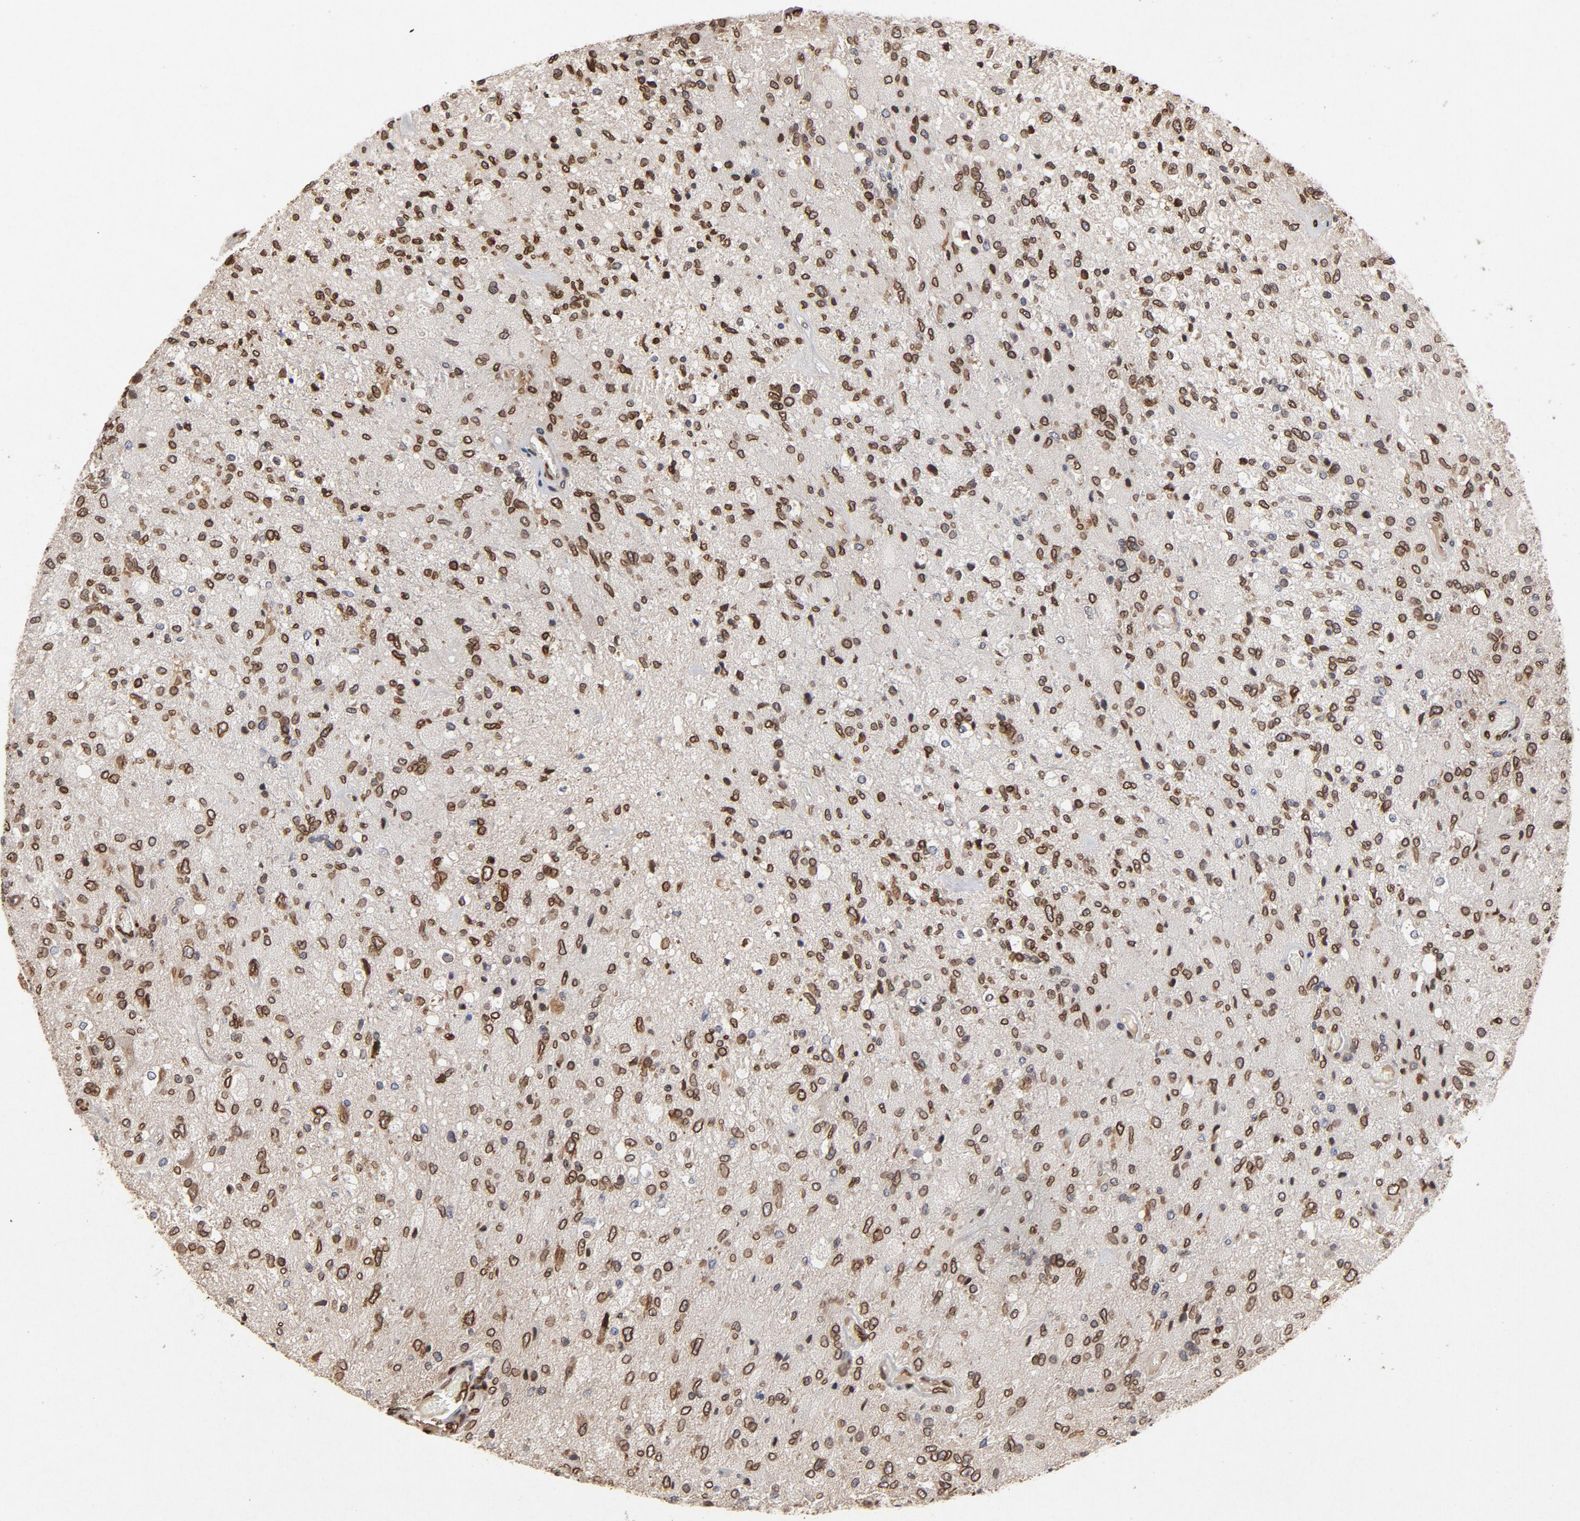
{"staining": {"intensity": "strong", "quantity": ">75%", "location": "cytoplasmic/membranous,nuclear"}, "tissue": "glioma", "cell_type": "Tumor cells", "image_type": "cancer", "snomed": [{"axis": "morphology", "description": "Normal tissue, NOS"}, {"axis": "morphology", "description": "Glioma, malignant, High grade"}, {"axis": "topography", "description": "Cerebral cortex"}], "caption": "This is a micrograph of immunohistochemistry staining of glioma, which shows strong expression in the cytoplasmic/membranous and nuclear of tumor cells.", "gene": "LMNA", "patient": {"sex": "male", "age": 77}}